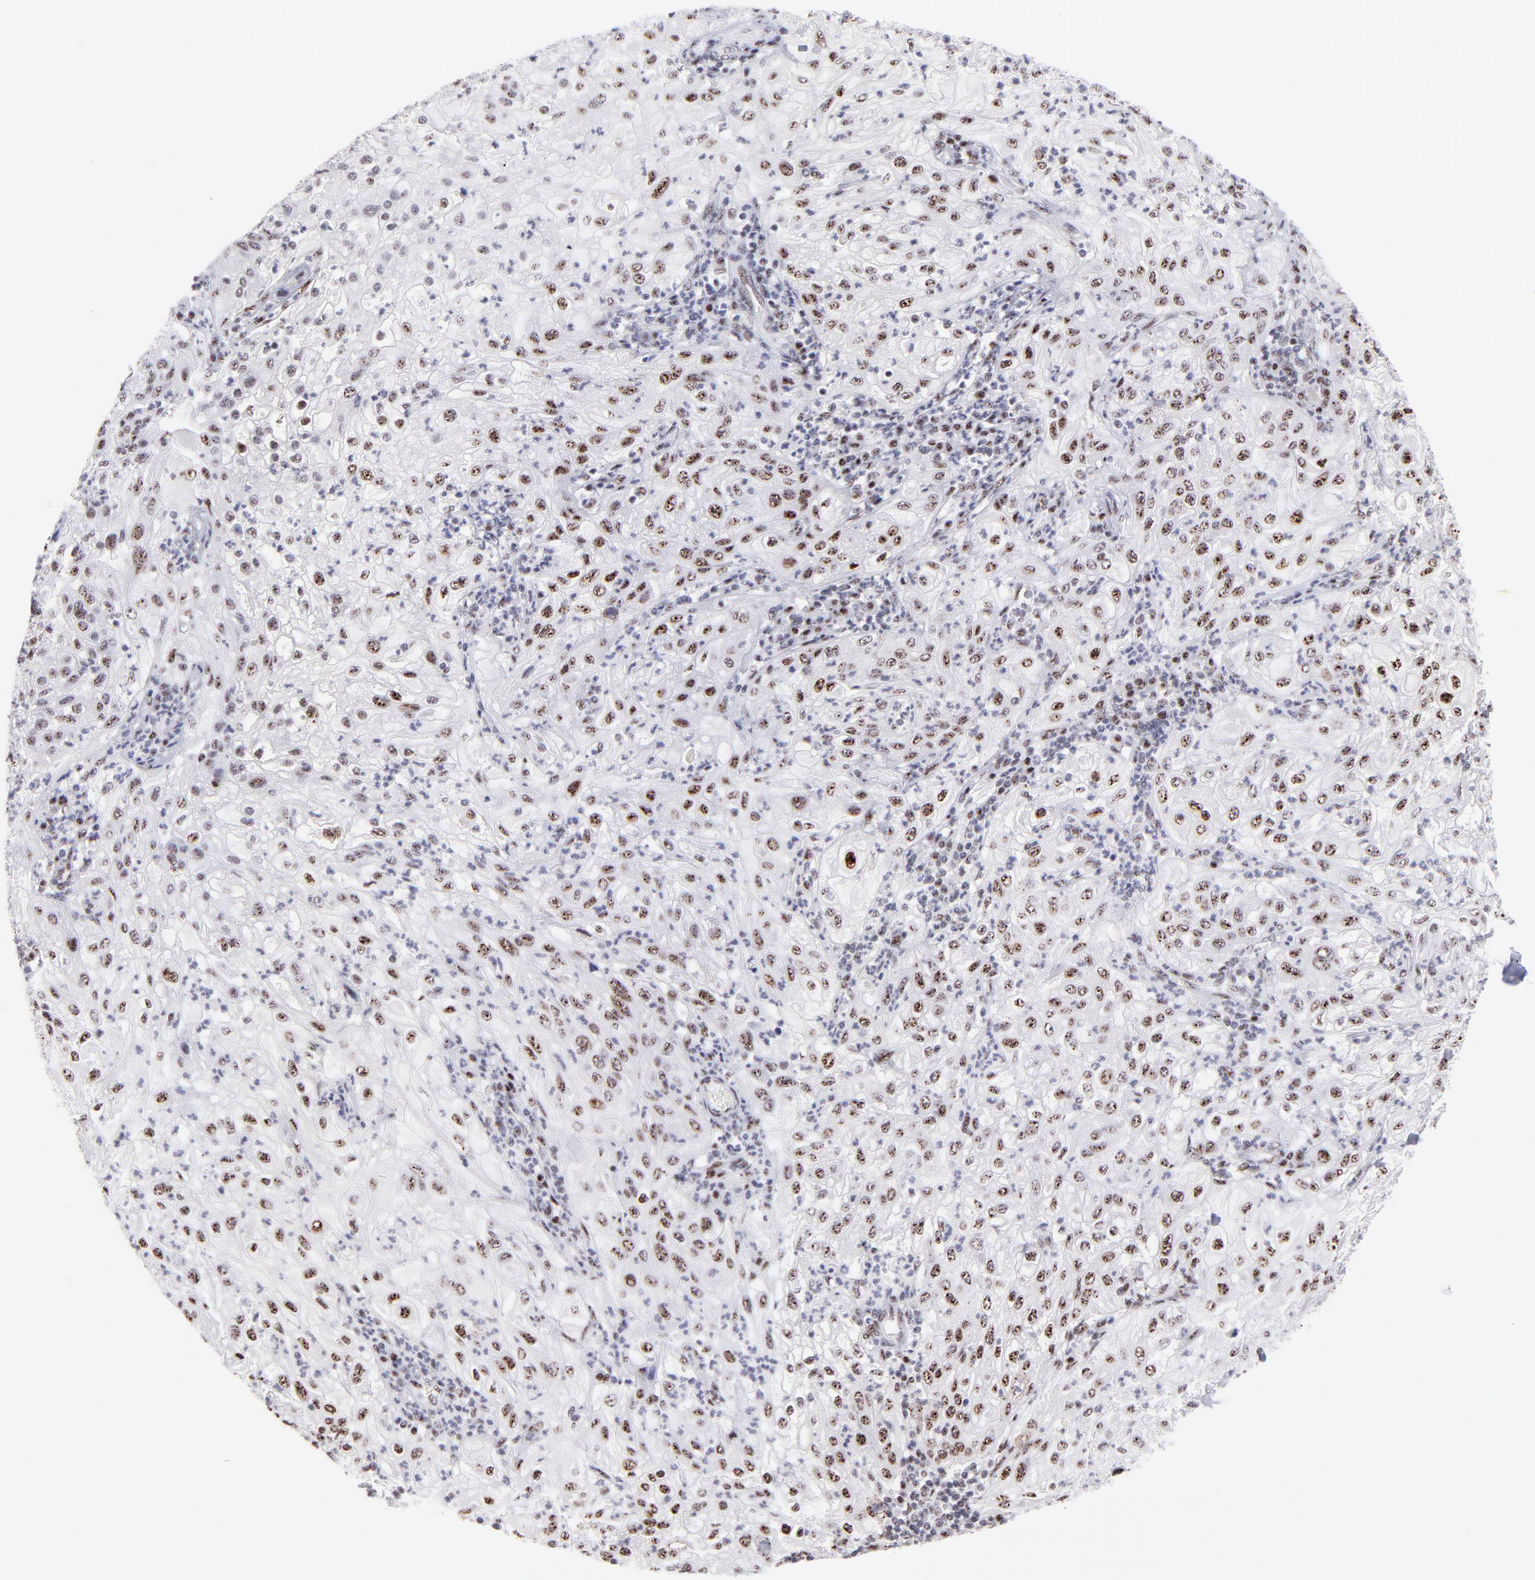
{"staining": {"intensity": "moderate", "quantity": ">75%", "location": "nuclear"}, "tissue": "lung cancer", "cell_type": "Tumor cells", "image_type": "cancer", "snomed": [{"axis": "morphology", "description": "Inflammation, NOS"}, {"axis": "morphology", "description": "Squamous cell carcinoma, NOS"}, {"axis": "topography", "description": "Lymph node"}, {"axis": "topography", "description": "Soft tissue"}, {"axis": "topography", "description": "Lung"}], "caption": "A high-resolution micrograph shows immunohistochemistry staining of lung cancer, which exhibits moderate nuclear expression in about >75% of tumor cells.", "gene": "CDC25C", "patient": {"sex": "male", "age": 66}}